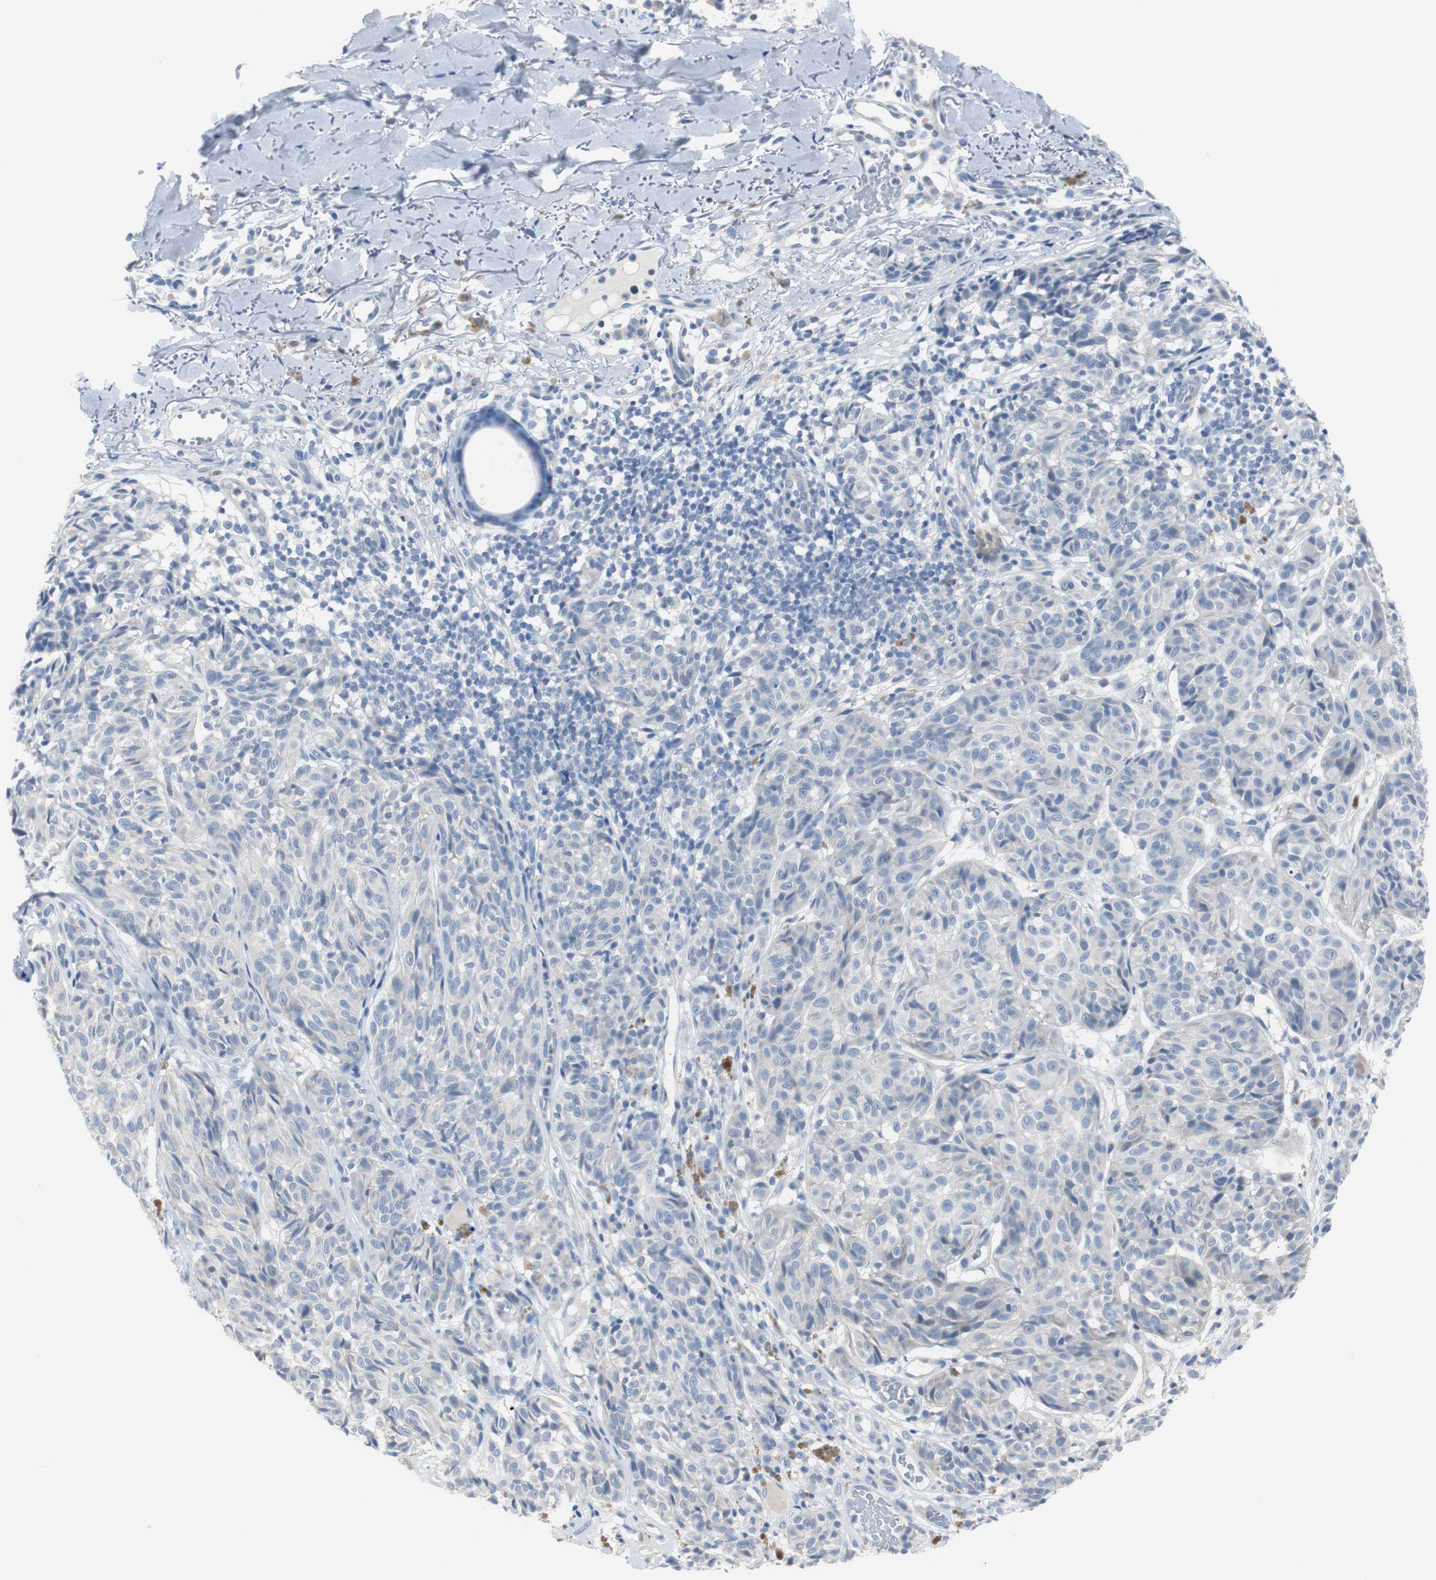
{"staining": {"intensity": "negative", "quantity": "none", "location": "none"}, "tissue": "melanoma", "cell_type": "Tumor cells", "image_type": "cancer", "snomed": [{"axis": "morphology", "description": "Malignant melanoma, NOS"}, {"axis": "topography", "description": "Skin"}], "caption": "Tumor cells are negative for brown protein staining in malignant melanoma.", "gene": "RASA1", "patient": {"sex": "female", "age": 46}}